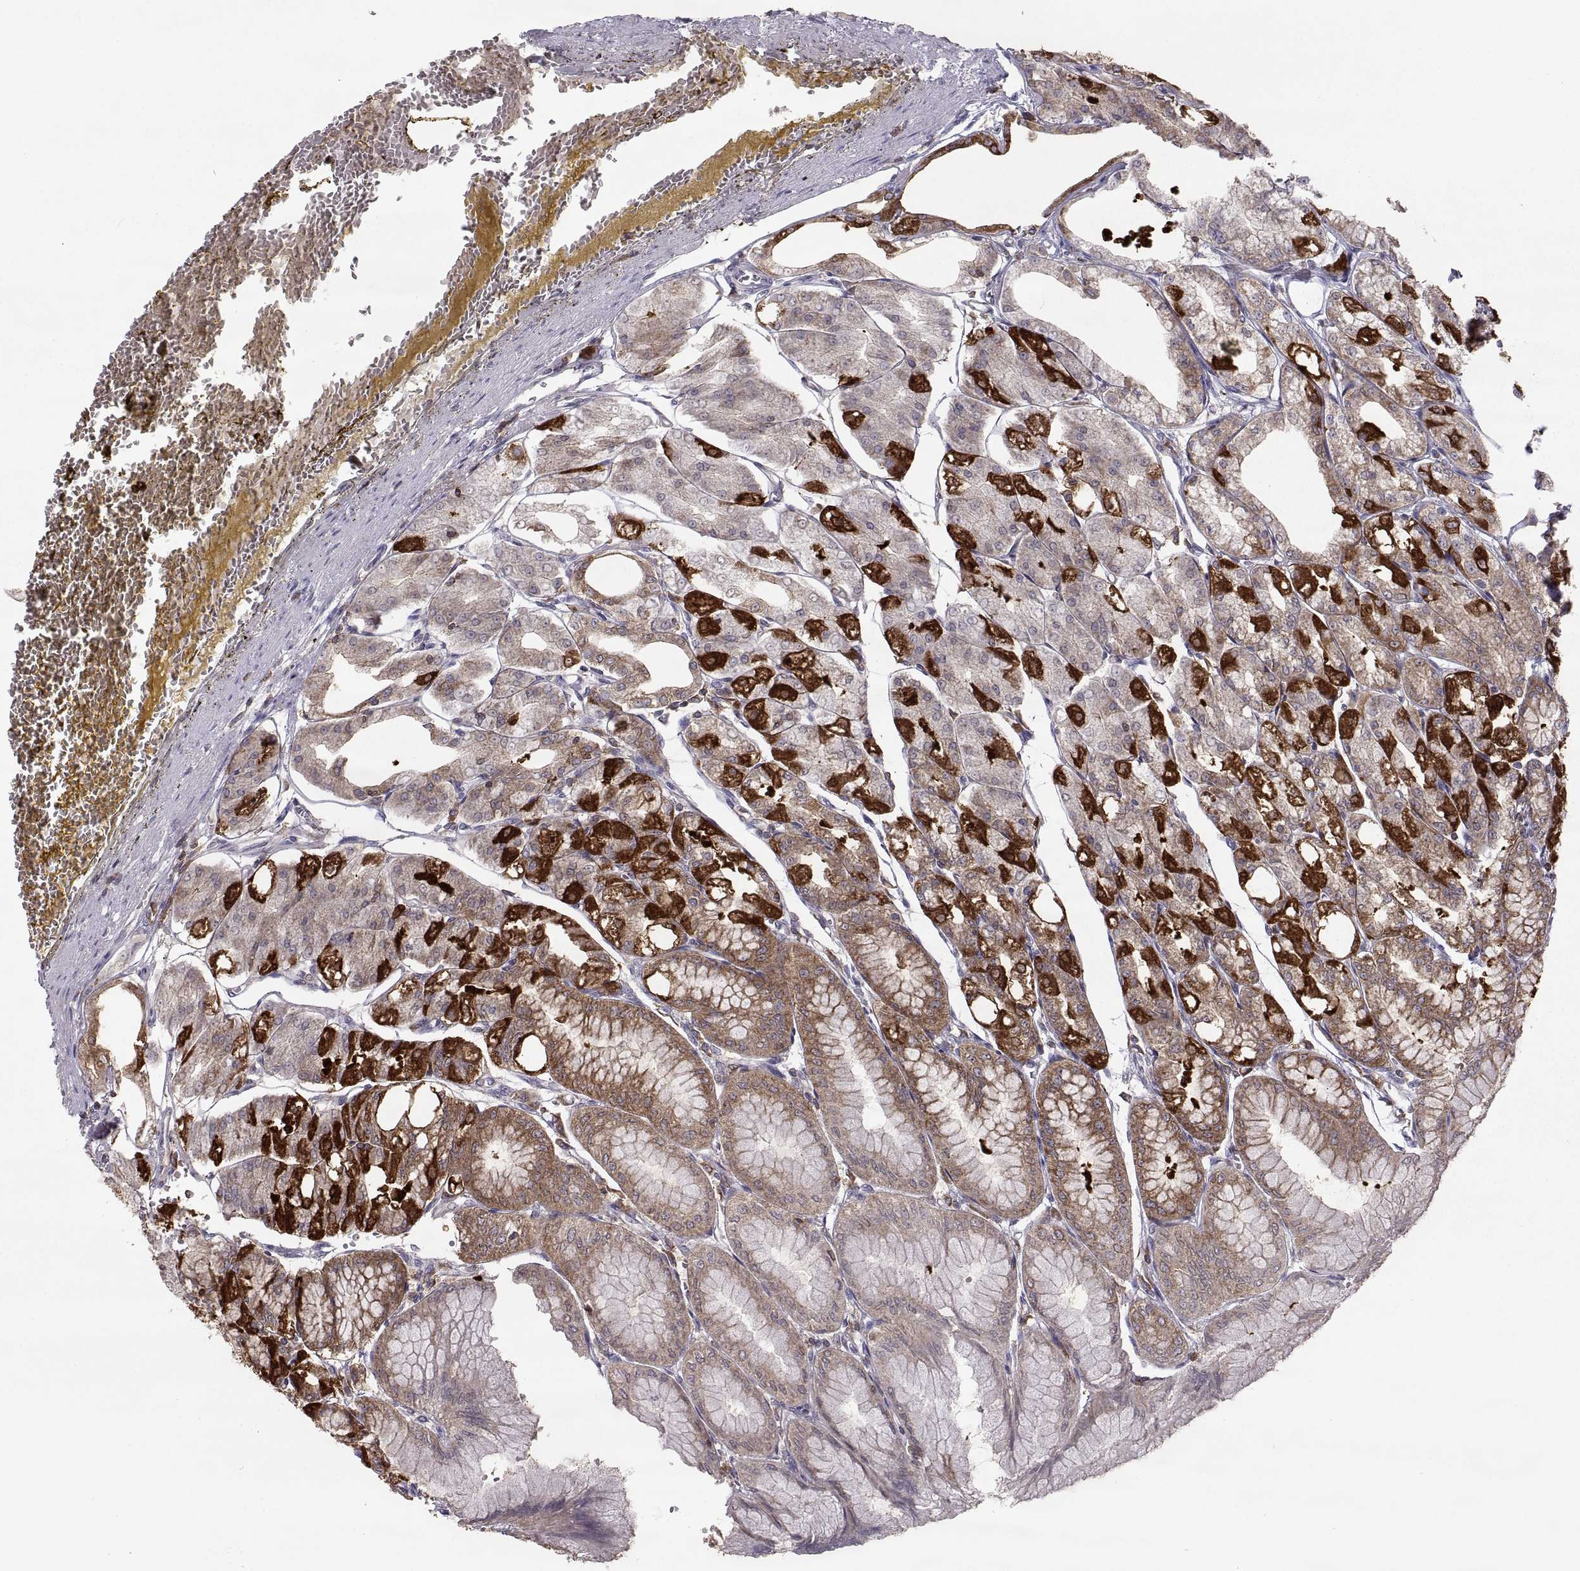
{"staining": {"intensity": "strong", "quantity": "25%-75%", "location": "cytoplasmic/membranous"}, "tissue": "stomach", "cell_type": "Glandular cells", "image_type": "normal", "snomed": [{"axis": "morphology", "description": "Normal tissue, NOS"}, {"axis": "topography", "description": "Stomach, lower"}], "caption": "Protein expression analysis of normal stomach exhibits strong cytoplasmic/membranous positivity in about 25%-75% of glandular cells. (DAB IHC, brown staining for protein, blue staining for nuclei).", "gene": "EZR", "patient": {"sex": "male", "age": 71}}